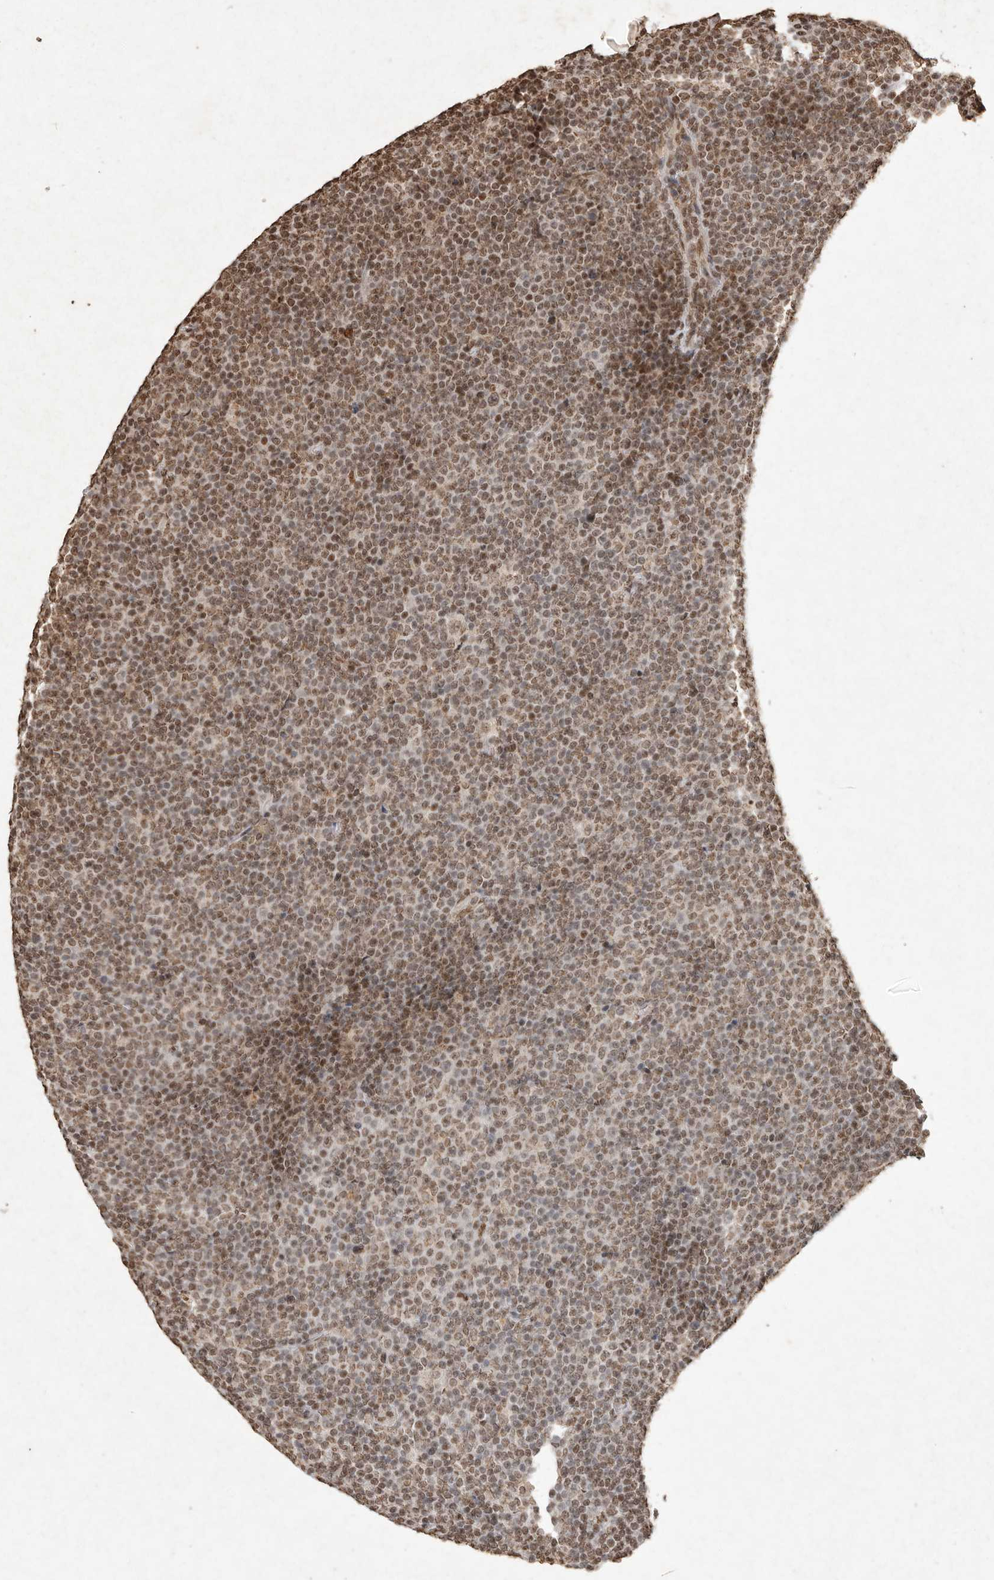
{"staining": {"intensity": "moderate", "quantity": ">75%", "location": "nuclear"}, "tissue": "lymphoma", "cell_type": "Tumor cells", "image_type": "cancer", "snomed": [{"axis": "morphology", "description": "Malignant lymphoma, non-Hodgkin's type, Low grade"}, {"axis": "topography", "description": "Lymph node"}], "caption": "Immunohistochemical staining of human malignant lymphoma, non-Hodgkin's type (low-grade) reveals medium levels of moderate nuclear expression in approximately >75% of tumor cells. The staining was performed using DAB (3,3'-diaminobenzidine), with brown indicating positive protein expression. Nuclei are stained blue with hematoxylin.", "gene": "NKX3-2", "patient": {"sex": "female", "age": 67}}